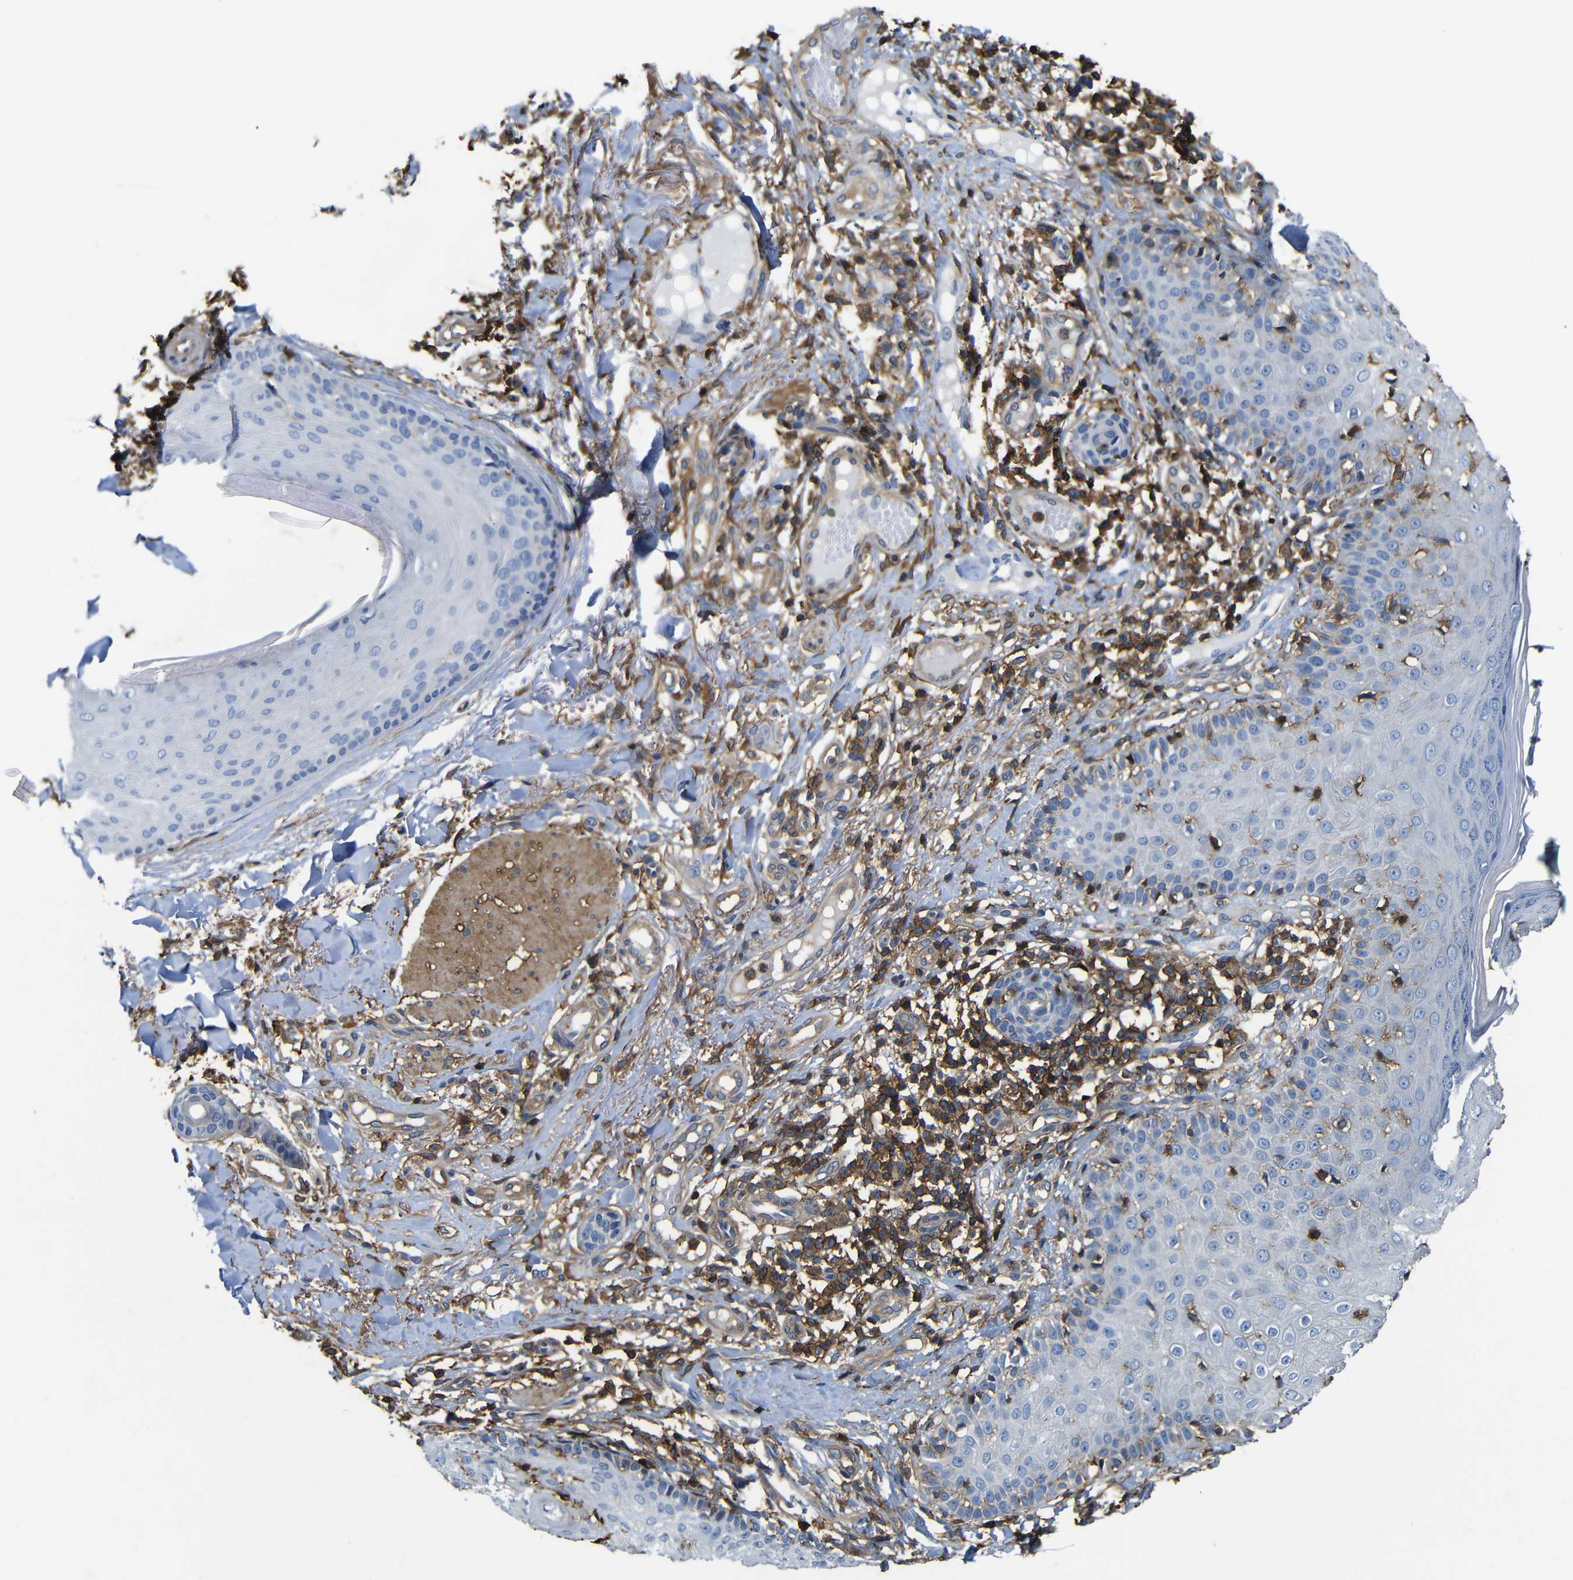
{"staining": {"intensity": "negative", "quantity": "none", "location": "none"}, "tissue": "skin cancer", "cell_type": "Tumor cells", "image_type": "cancer", "snomed": [{"axis": "morphology", "description": "Normal tissue, NOS"}, {"axis": "morphology", "description": "Basal cell carcinoma"}, {"axis": "topography", "description": "Skin"}], "caption": "Immunohistochemistry photomicrograph of skin basal cell carcinoma stained for a protein (brown), which demonstrates no staining in tumor cells.", "gene": "PI4KA", "patient": {"sex": "male", "age": 52}}